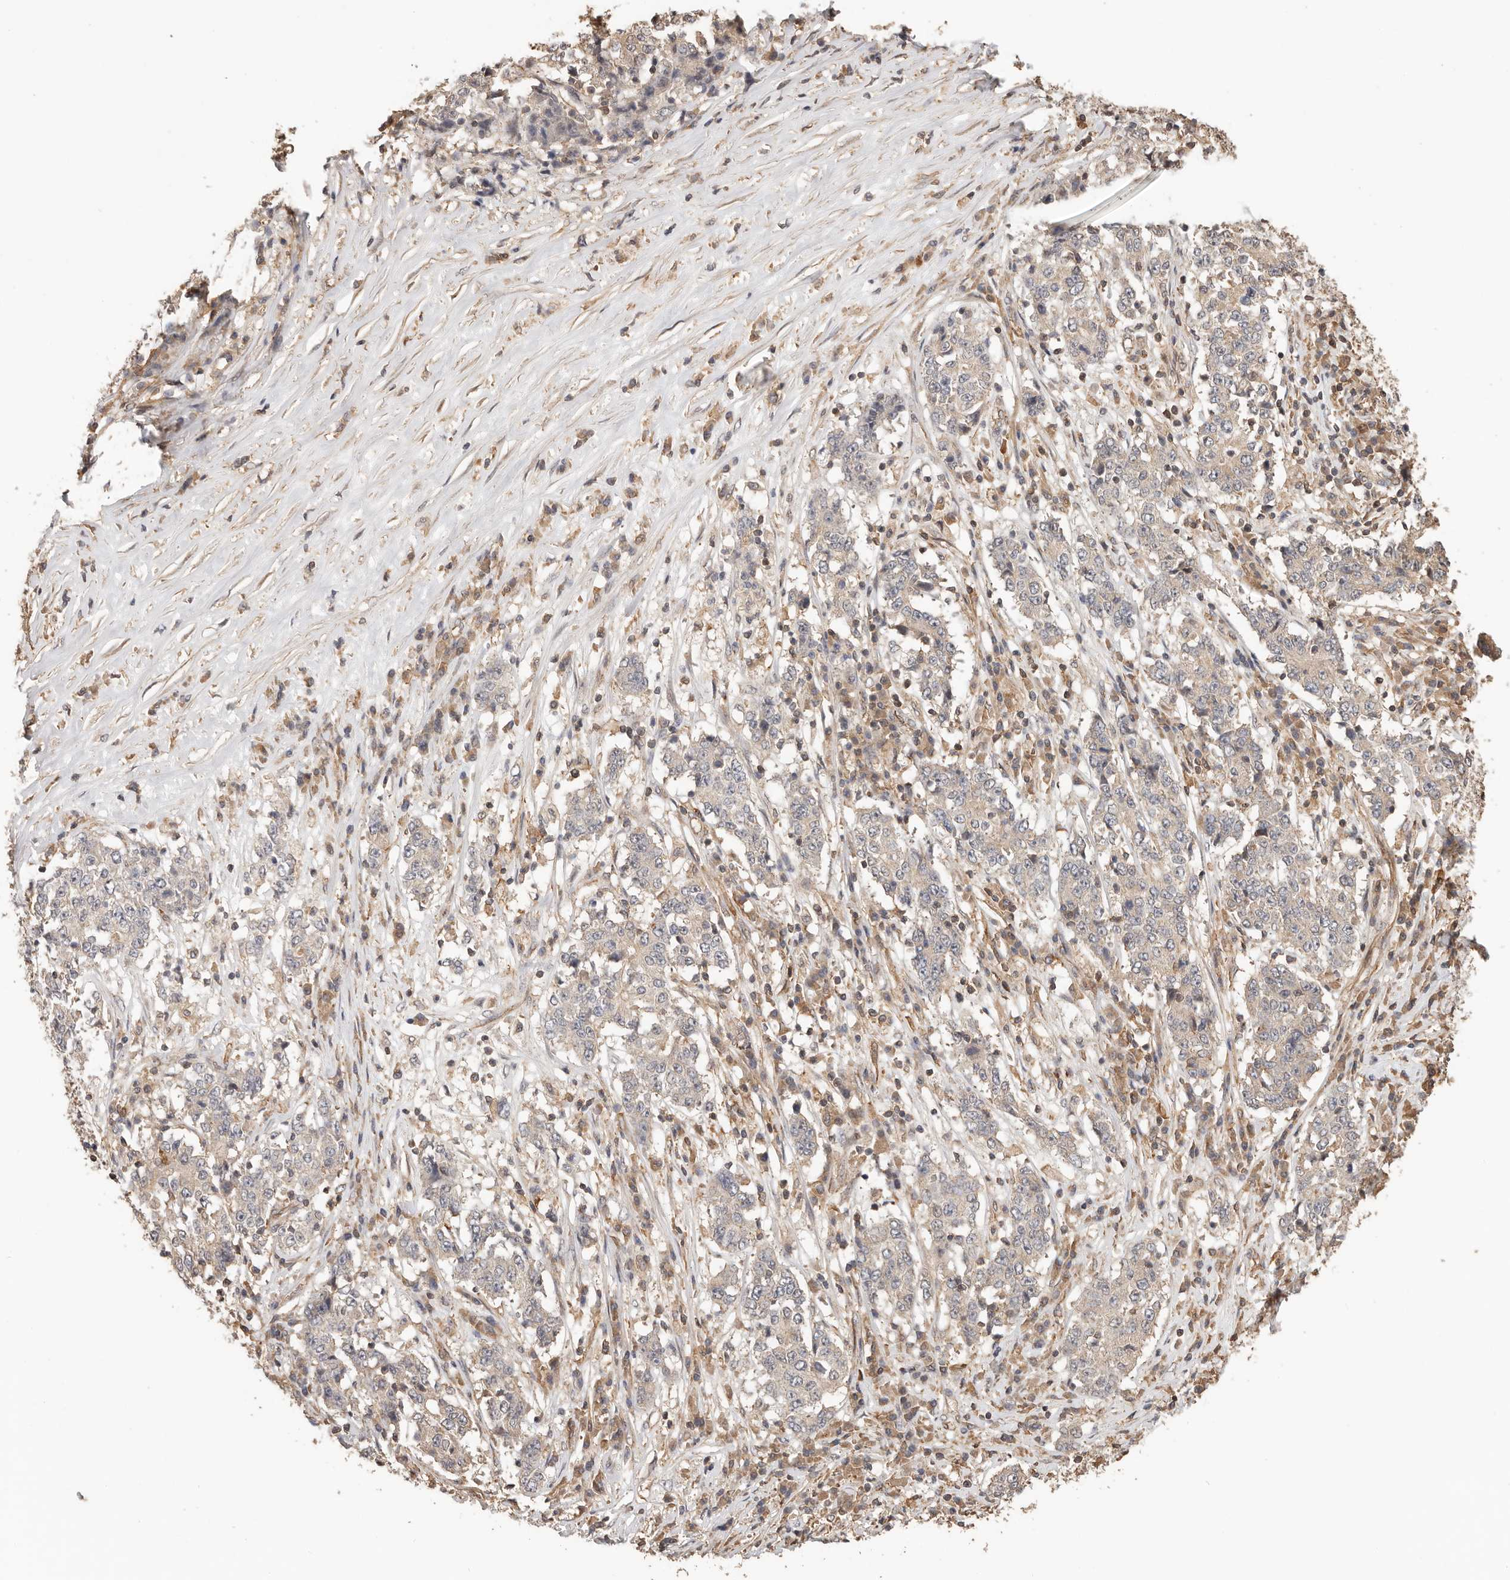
{"staining": {"intensity": "negative", "quantity": "none", "location": "none"}, "tissue": "stomach cancer", "cell_type": "Tumor cells", "image_type": "cancer", "snomed": [{"axis": "morphology", "description": "Adenocarcinoma, NOS"}, {"axis": "topography", "description": "Stomach"}], "caption": "Immunohistochemistry (IHC) histopathology image of neoplastic tissue: stomach cancer stained with DAB (3,3'-diaminobenzidine) shows no significant protein expression in tumor cells.", "gene": "AFDN", "patient": {"sex": "male", "age": 59}}